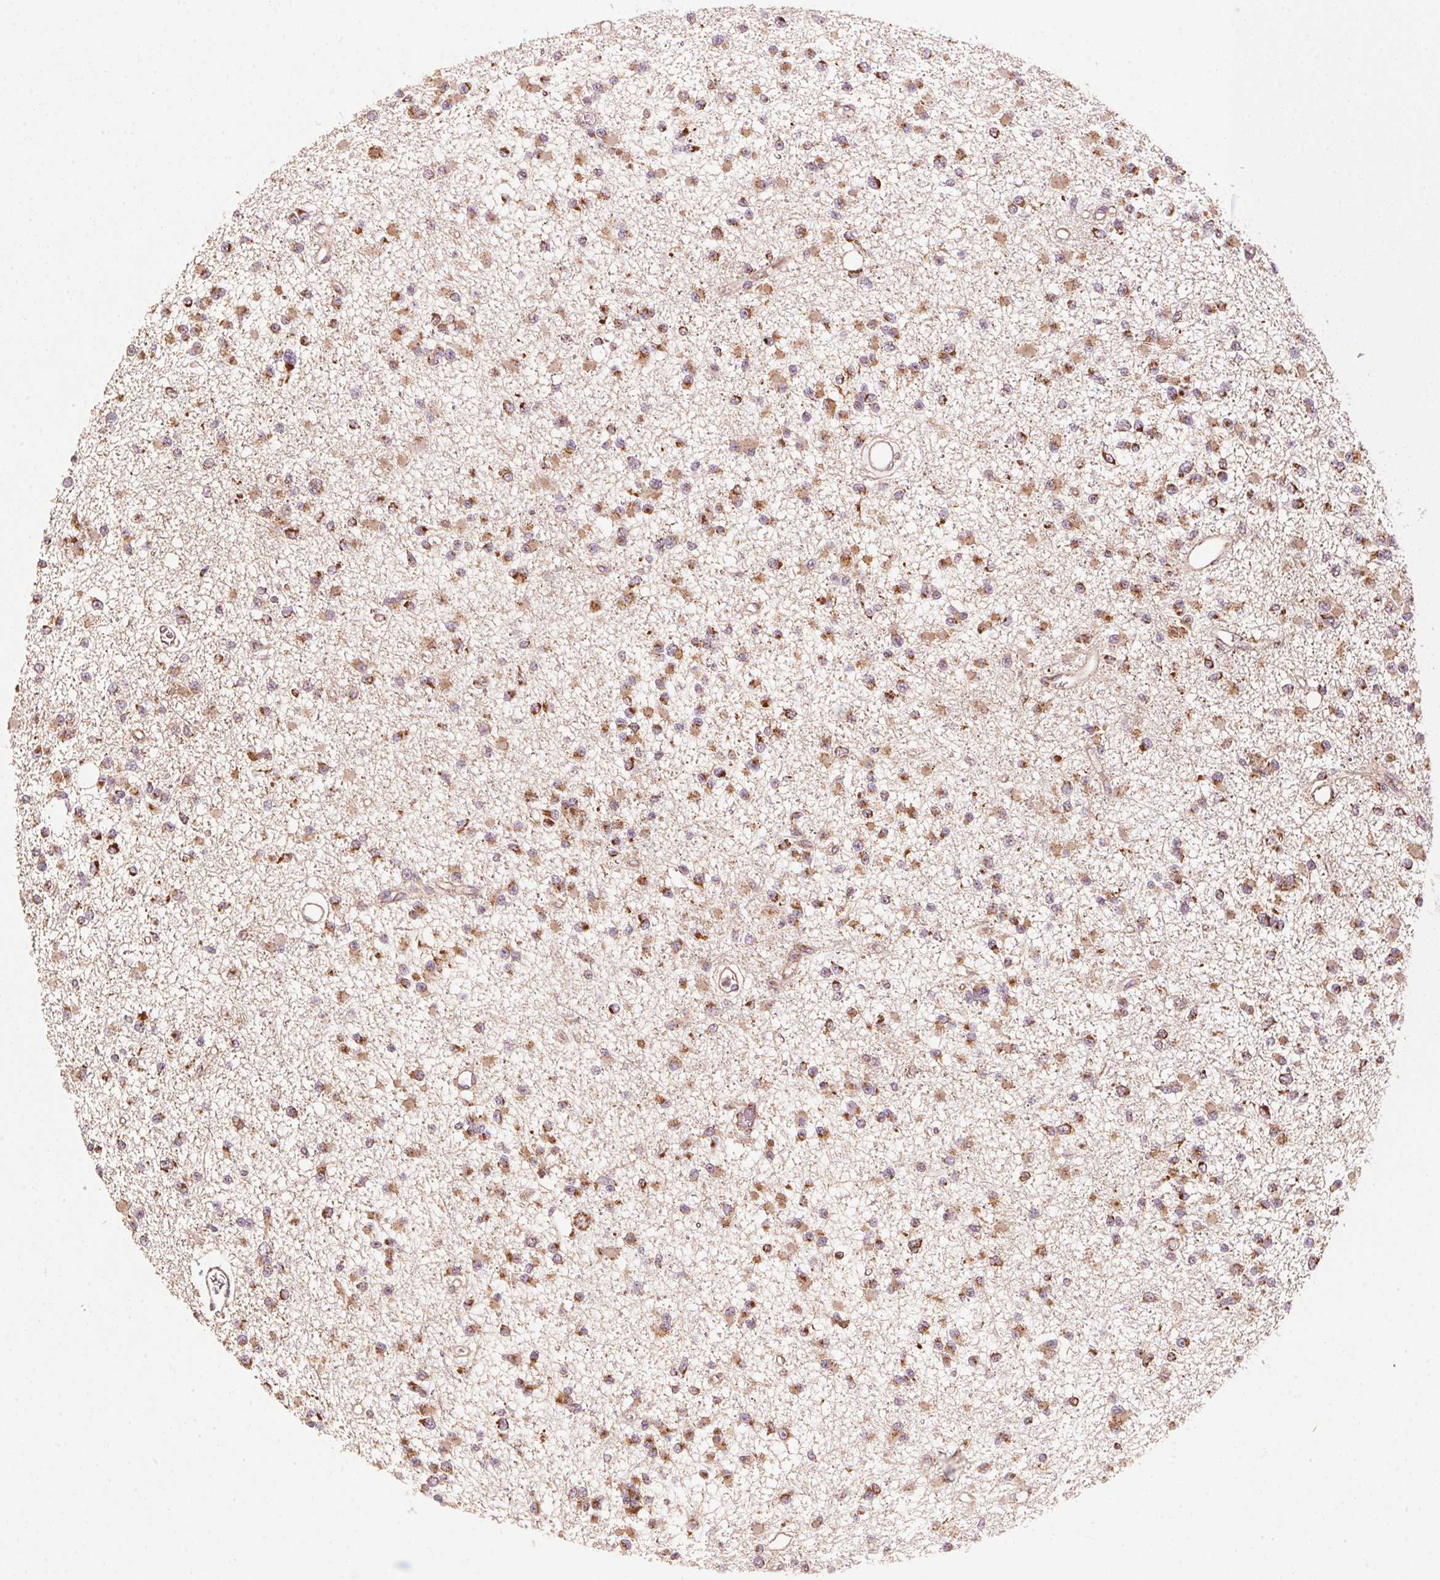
{"staining": {"intensity": "moderate", "quantity": ">75%", "location": "cytoplasmic/membranous"}, "tissue": "glioma", "cell_type": "Tumor cells", "image_type": "cancer", "snomed": [{"axis": "morphology", "description": "Glioma, malignant, Low grade"}, {"axis": "topography", "description": "Brain"}], "caption": "High-power microscopy captured an immunohistochemistry image of malignant glioma (low-grade), revealing moderate cytoplasmic/membranous positivity in approximately >75% of tumor cells.", "gene": "TOMM70", "patient": {"sex": "female", "age": 22}}